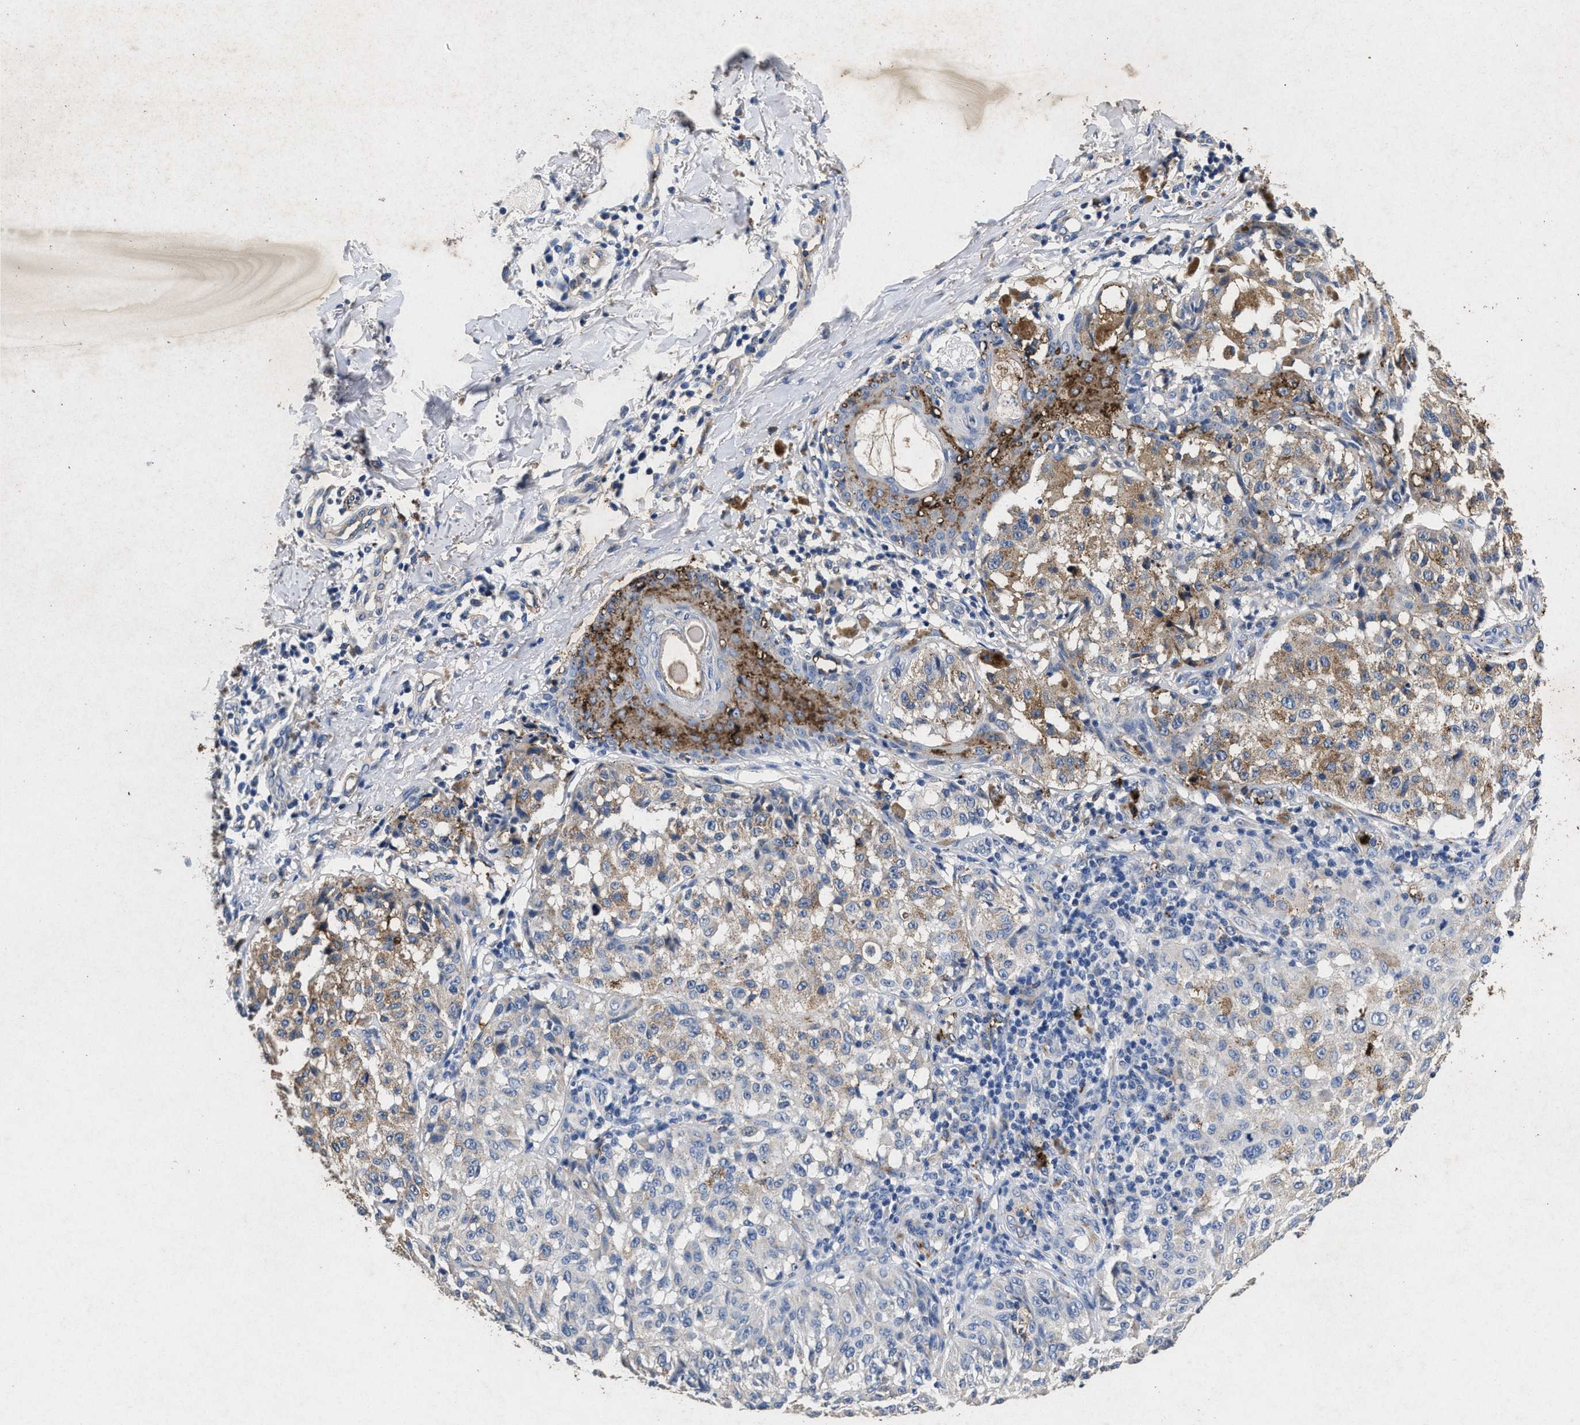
{"staining": {"intensity": "moderate", "quantity": "<25%", "location": "cytoplasmic/membranous"}, "tissue": "melanoma", "cell_type": "Tumor cells", "image_type": "cancer", "snomed": [{"axis": "morphology", "description": "Malignant melanoma, NOS"}, {"axis": "topography", "description": "Skin"}], "caption": "Moderate cytoplasmic/membranous expression is identified in about <25% of tumor cells in melanoma.", "gene": "LTB4R2", "patient": {"sex": "female", "age": 46}}